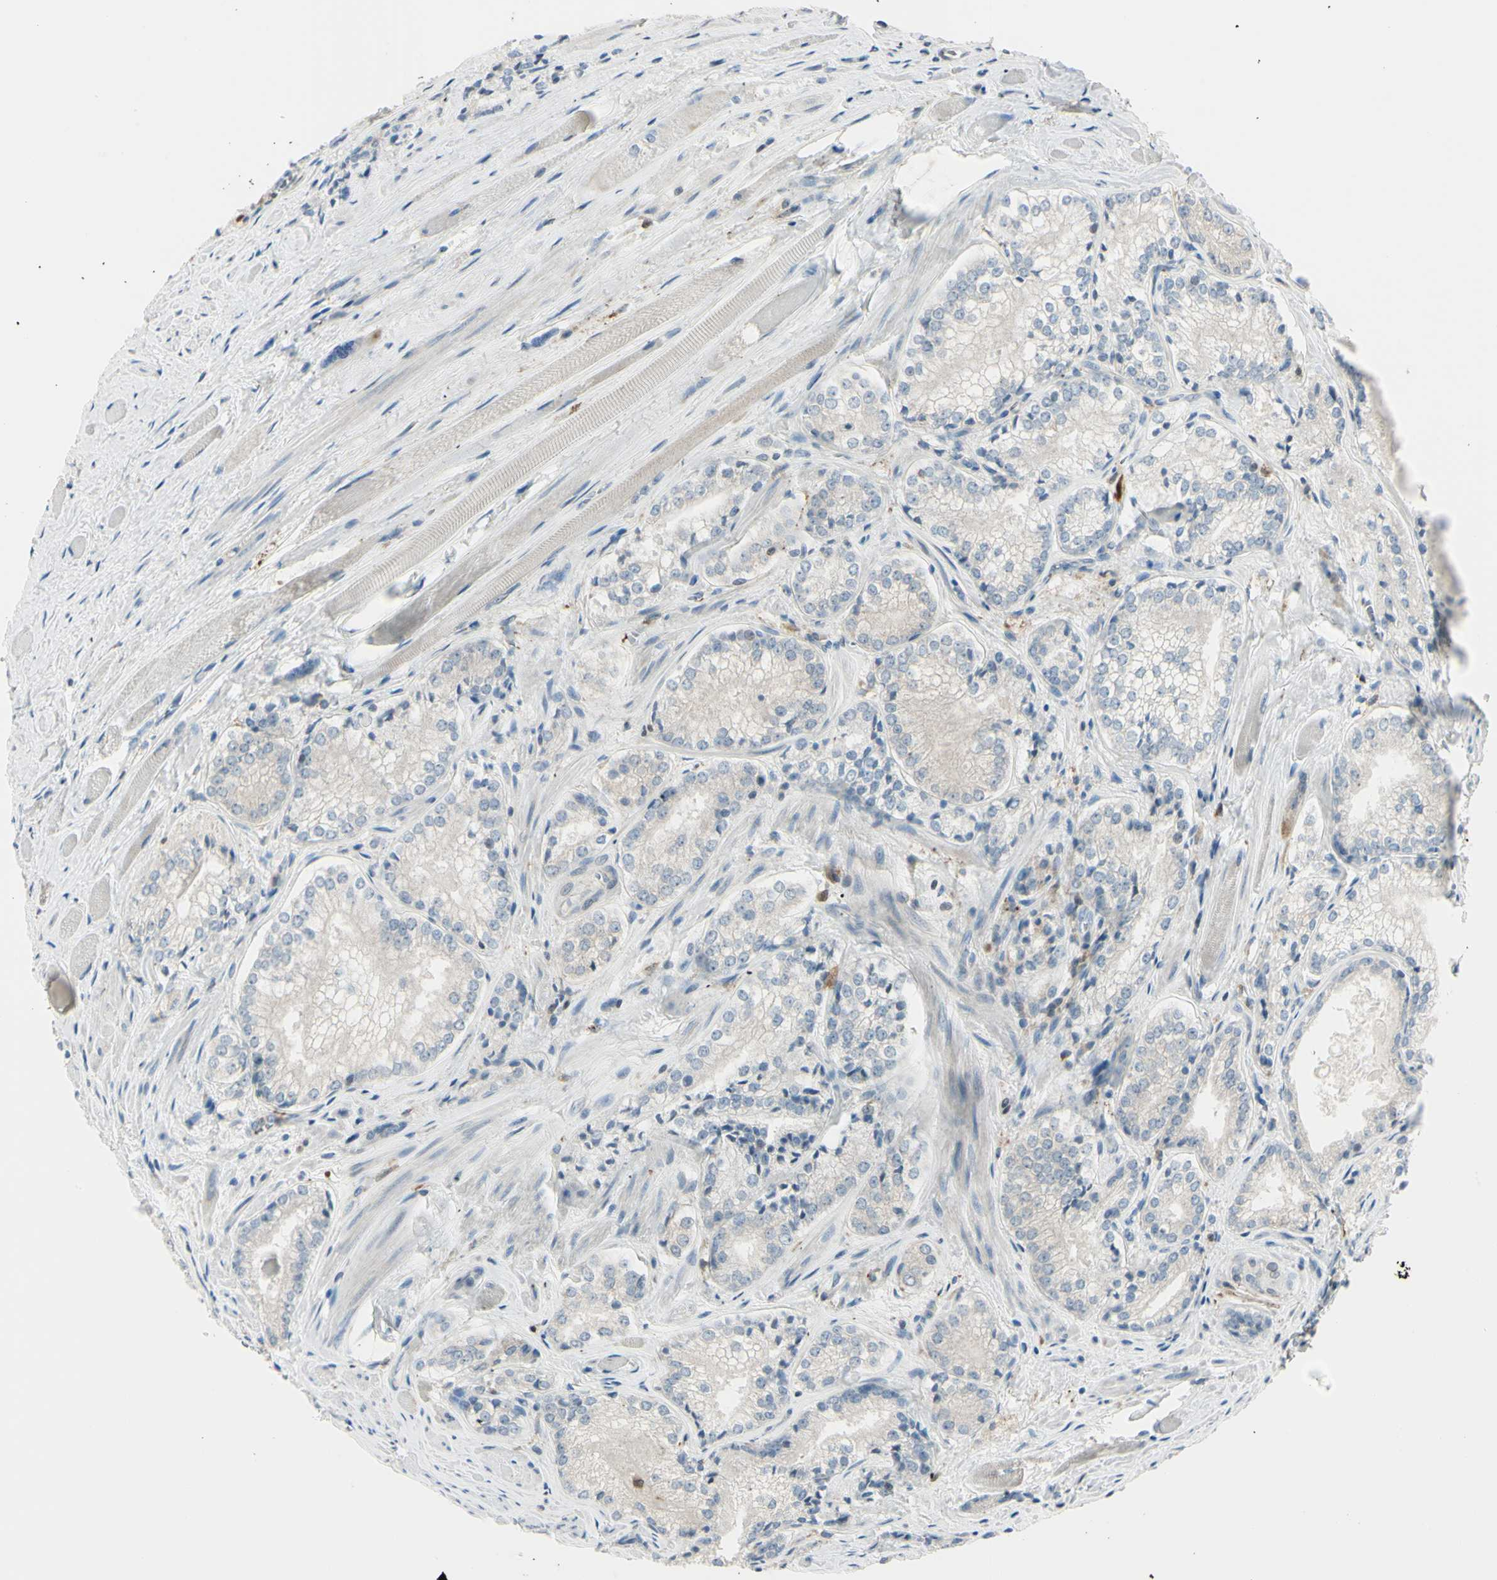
{"staining": {"intensity": "negative", "quantity": "none", "location": "none"}, "tissue": "prostate cancer", "cell_type": "Tumor cells", "image_type": "cancer", "snomed": [{"axis": "morphology", "description": "Adenocarcinoma, Low grade"}, {"axis": "topography", "description": "Prostate"}], "caption": "Micrograph shows no protein positivity in tumor cells of prostate cancer tissue.", "gene": "CYRIB", "patient": {"sex": "male", "age": 60}}